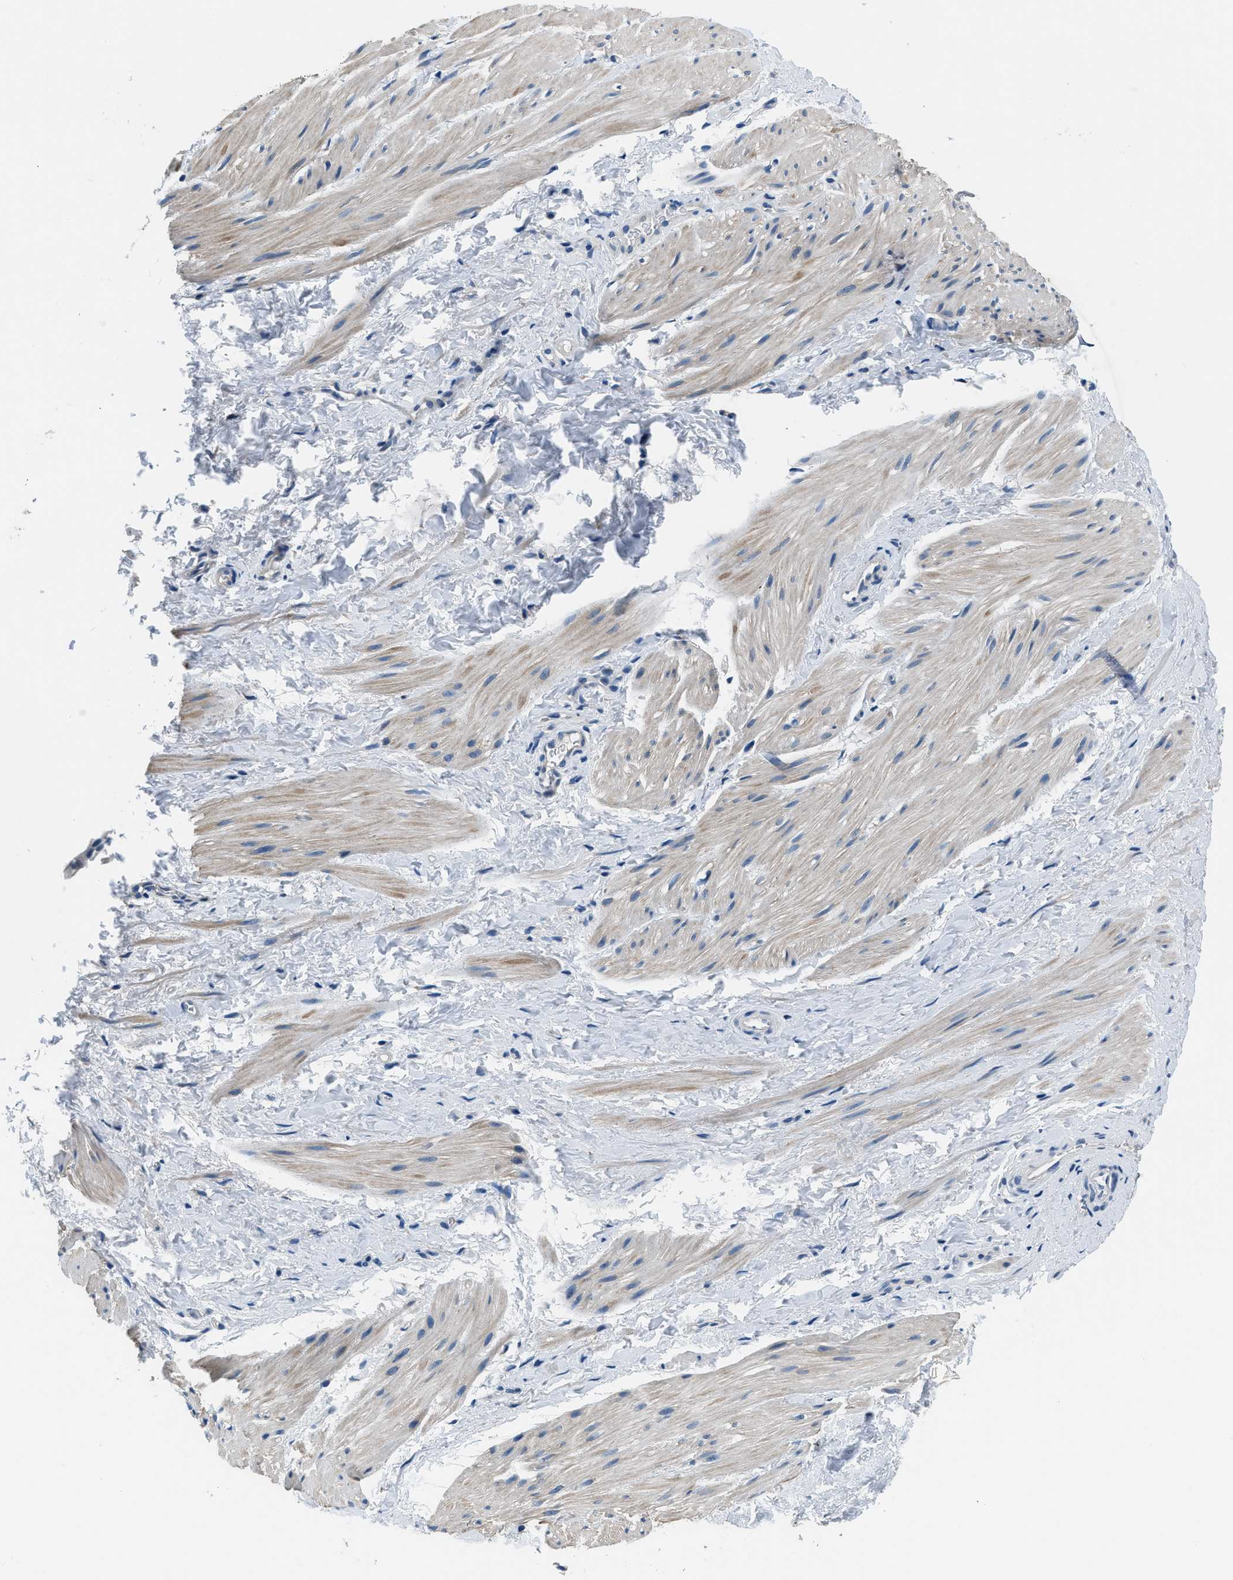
{"staining": {"intensity": "negative", "quantity": "none", "location": "none"}, "tissue": "smooth muscle", "cell_type": "Smooth muscle cells", "image_type": "normal", "snomed": [{"axis": "morphology", "description": "Normal tissue, NOS"}, {"axis": "topography", "description": "Smooth muscle"}], "caption": "Immunohistochemistry photomicrograph of unremarkable smooth muscle: smooth muscle stained with DAB shows no significant protein expression in smooth muscle cells. (DAB immunohistochemistry (IHC), high magnification).", "gene": "GJA3", "patient": {"sex": "male", "age": 16}}